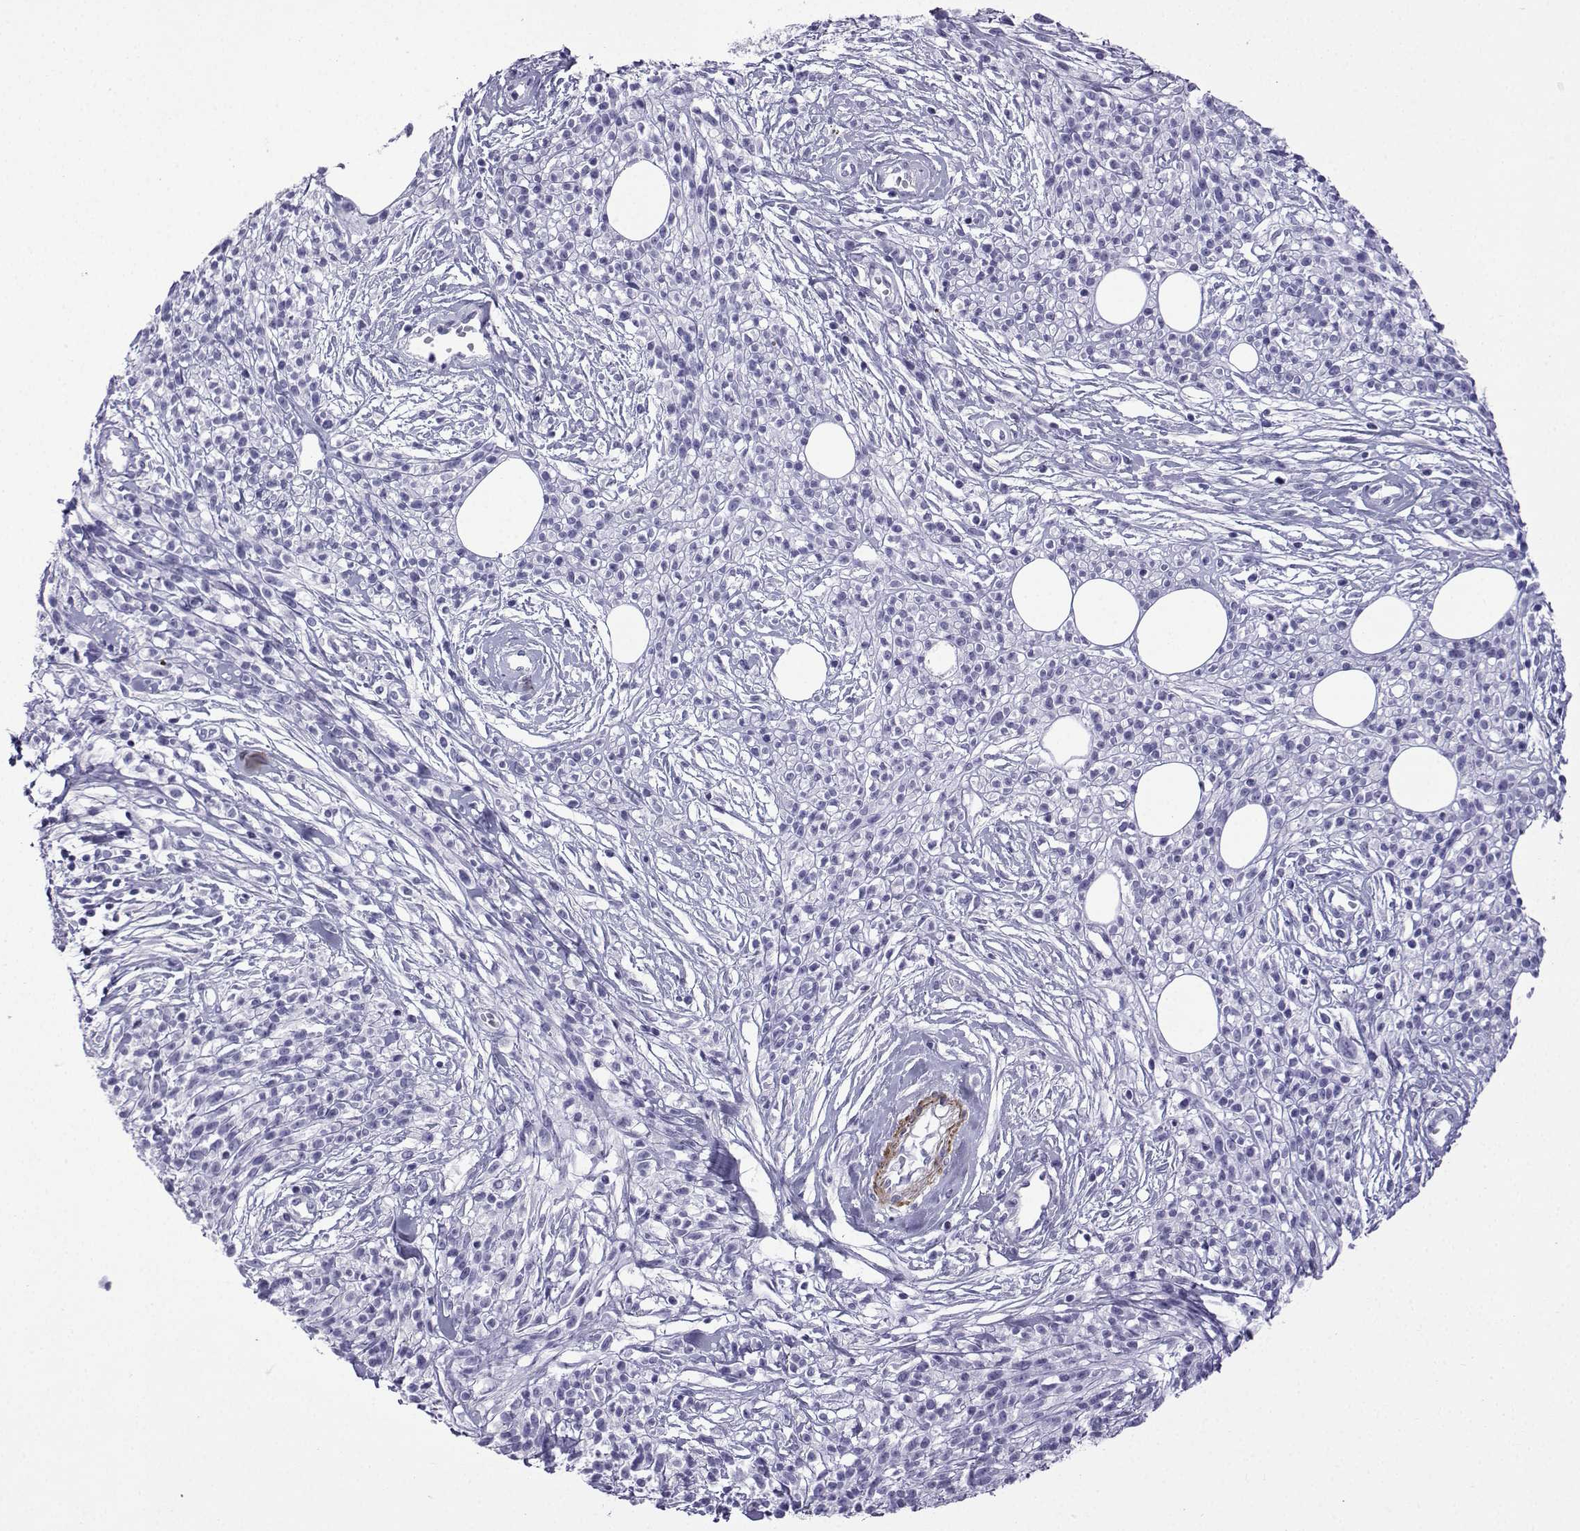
{"staining": {"intensity": "negative", "quantity": "none", "location": "none"}, "tissue": "melanoma", "cell_type": "Tumor cells", "image_type": "cancer", "snomed": [{"axis": "morphology", "description": "Malignant melanoma, NOS"}, {"axis": "topography", "description": "Skin"}, {"axis": "topography", "description": "Skin of trunk"}], "caption": "This is an immunohistochemistry micrograph of human melanoma. There is no staining in tumor cells.", "gene": "KCNF1", "patient": {"sex": "male", "age": 74}}